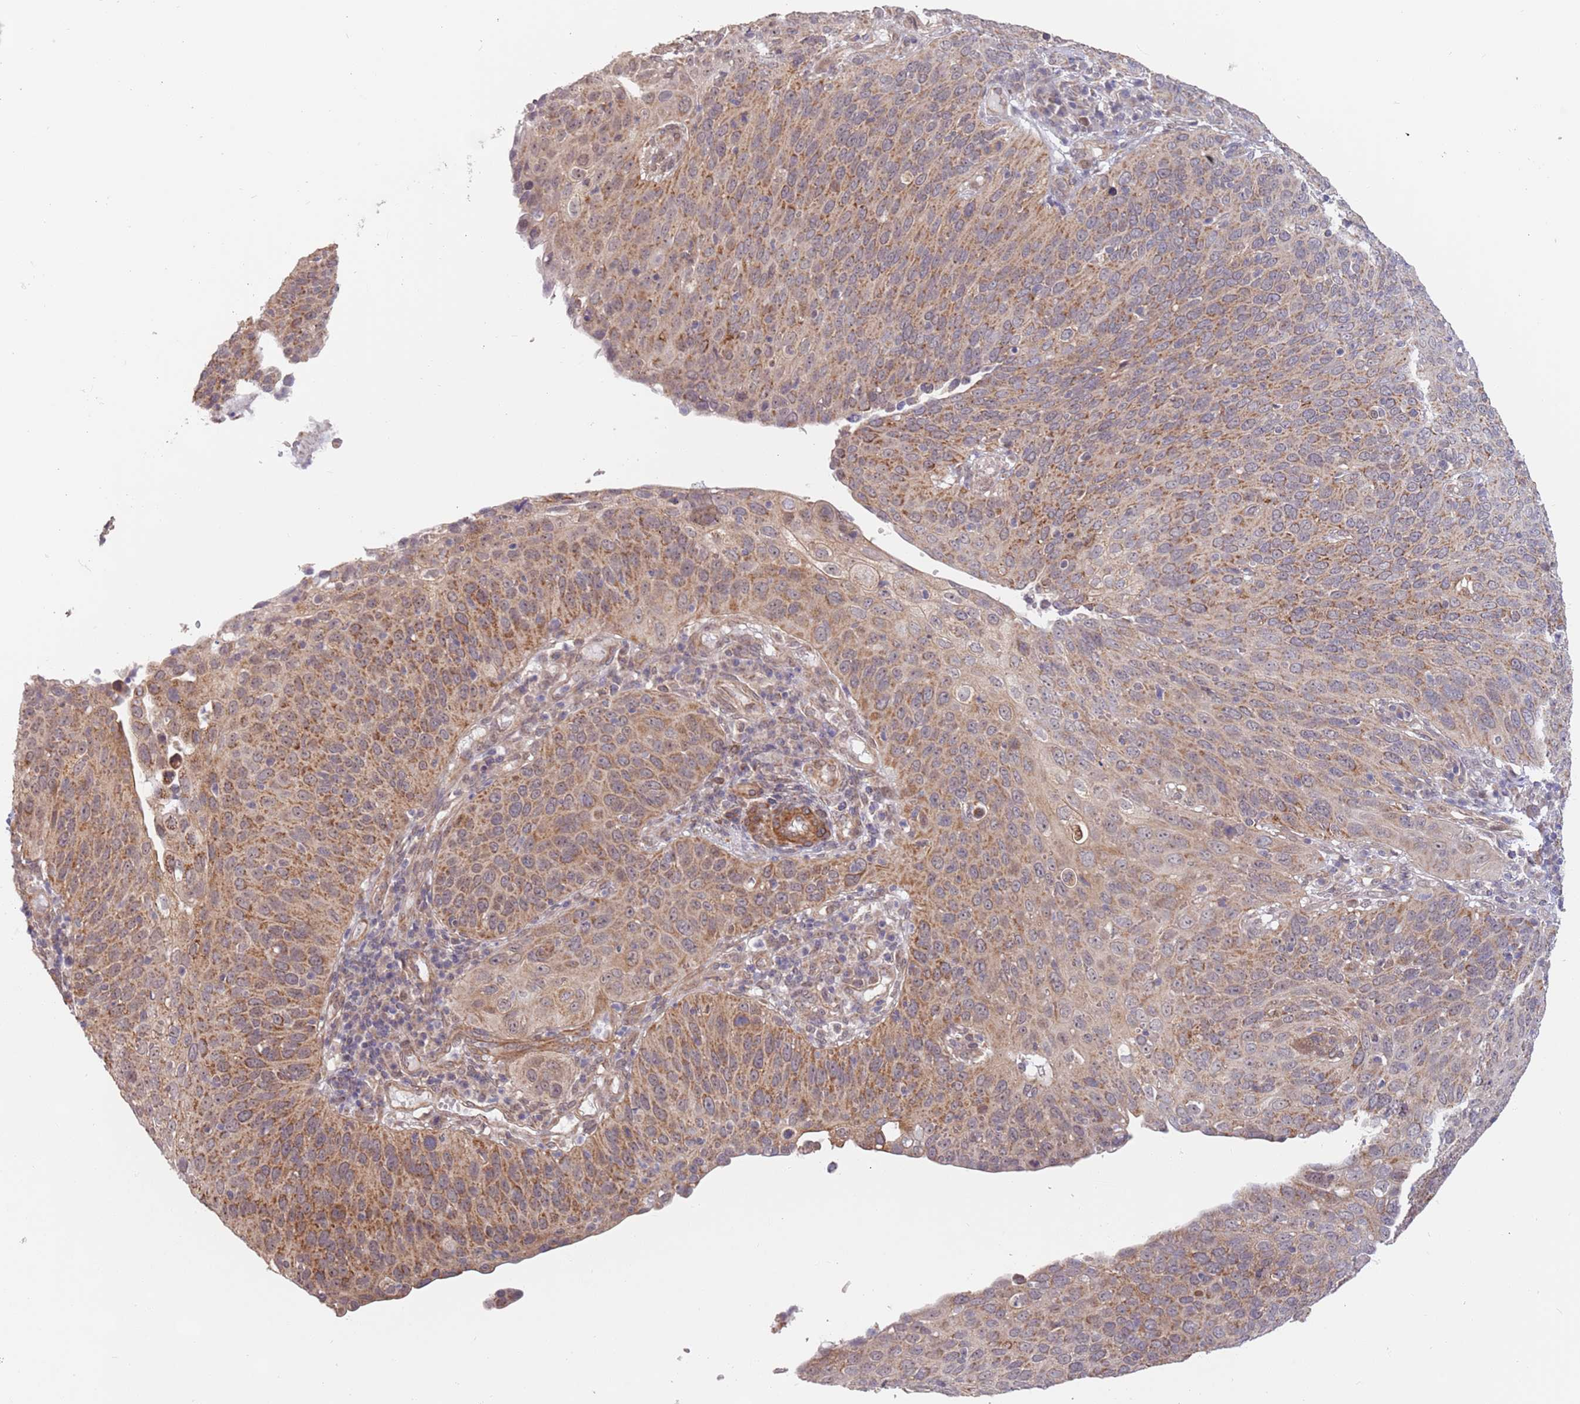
{"staining": {"intensity": "moderate", "quantity": ">75%", "location": "cytoplasmic/membranous"}, "tissue": "cervical cancer", "cell_type": "Tumor cells", "image_type": "cancer", "snomed": [{"axis": "morphology", "description": "Squamous cell carcinoma, NOS"}, {"axis": "topography", "description": "Cervix"}], "caption": "Brown immunohistochemical staining in cervical cancer (squamous cell carcinoma) shows moderate cytoplasmic/membranous staining in approximately >75% of tumor cells.", "gene": "UQCC3", "patient": {"sex": "female", "age": 36}}